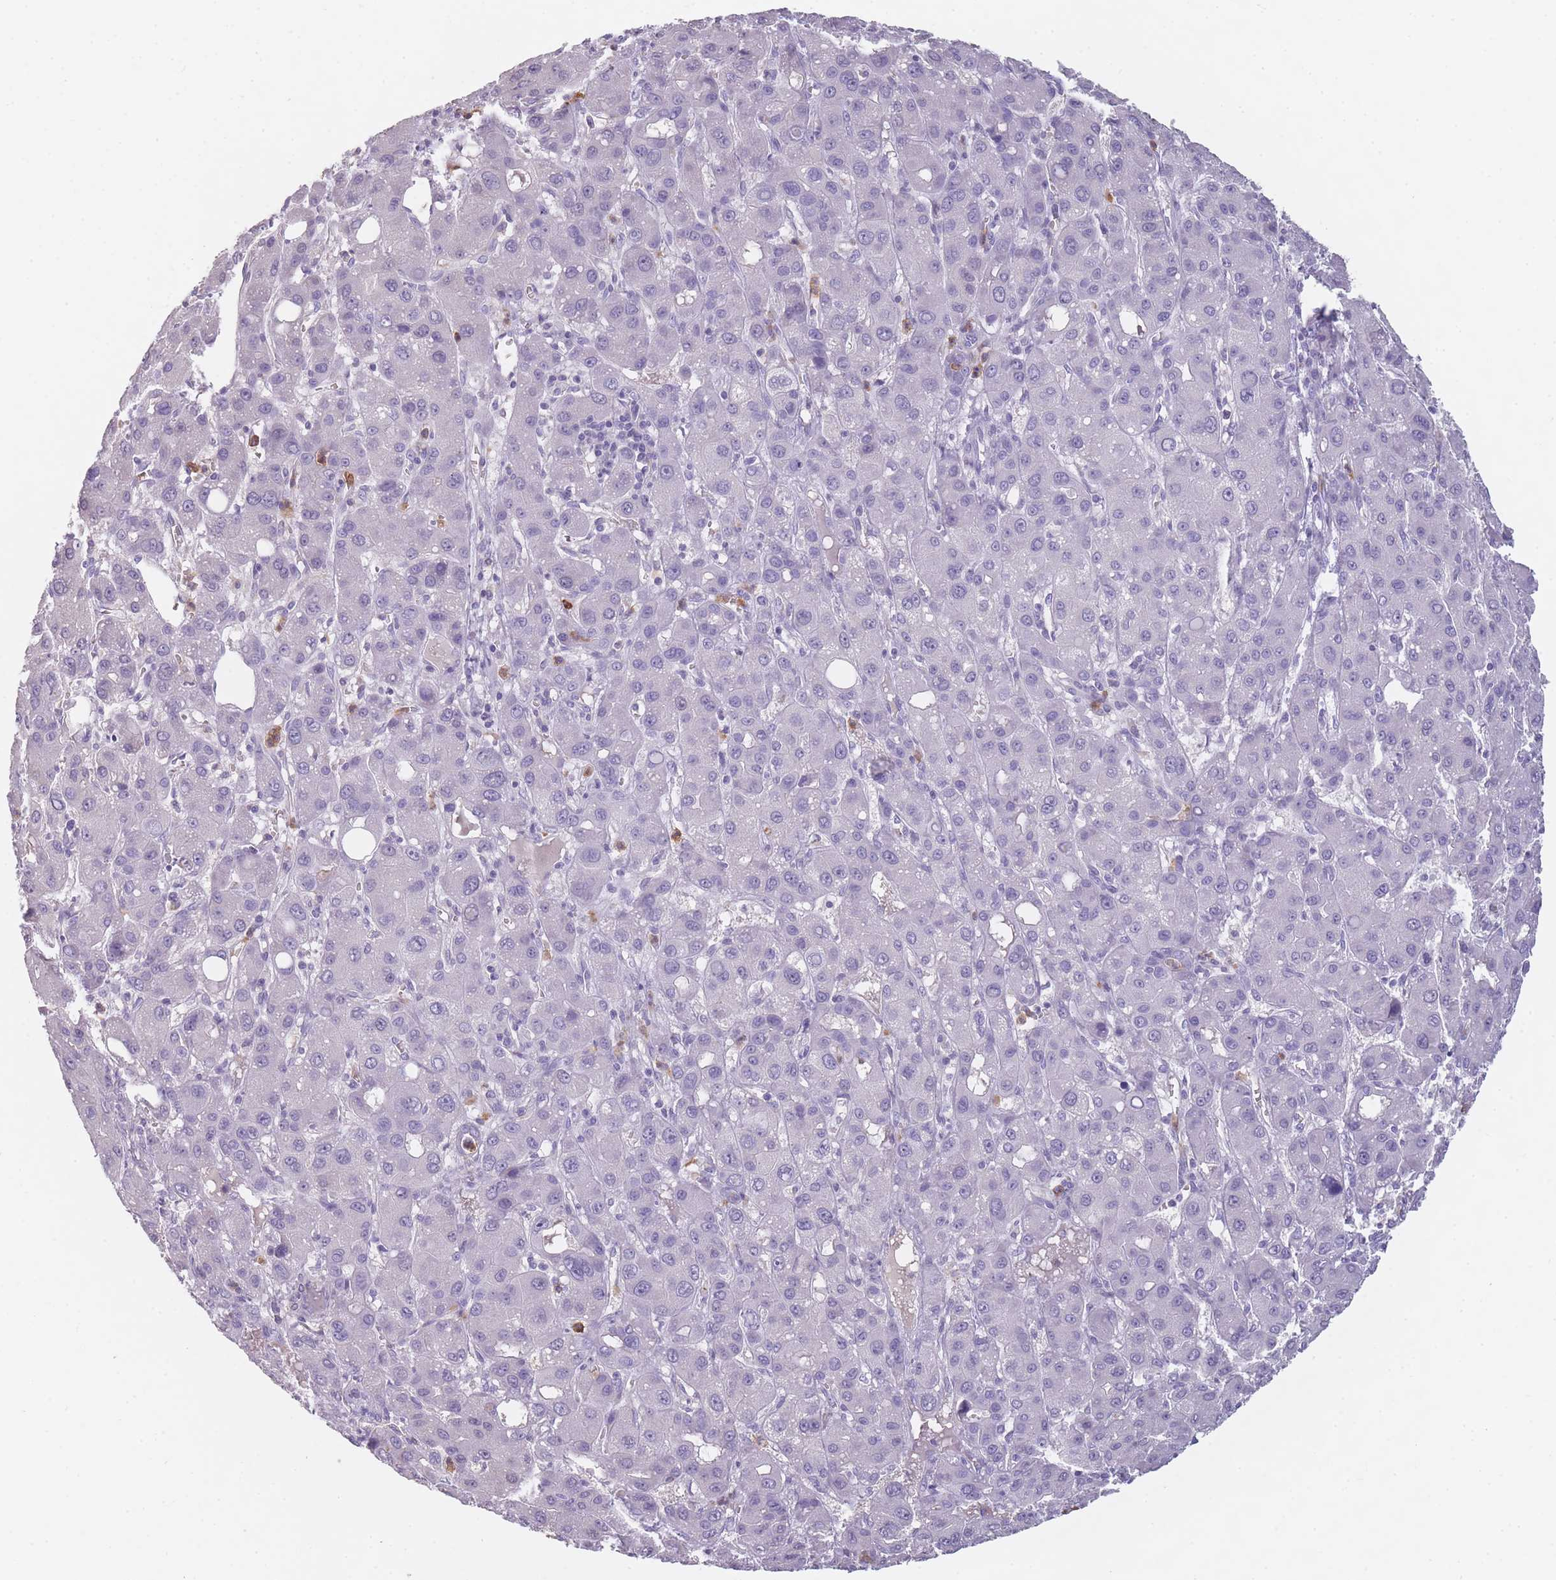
{"staining": {"intensity": "negative", "quantity": "none", "location": "none"}, "tissue": "liver cancer", "cell_type": "Tumor cells", "image_type": "cancer", "snomed": [{"axis": "morphology", "description": "Carcinoma, Hepatocellular, NOS"}, {"axis": "topography", "description": "Liver"}], "caption": "An IHC micrograph of liver hepatocellular carcinoma is shown. There is no staining in tumor cells of liver hepatocellular carcinoma. (Immunohistochemistry (ihc), brightfield microscopy, high magnification).", "gene": "CR1L", "patient": {"sex": "male", "age": 55}}